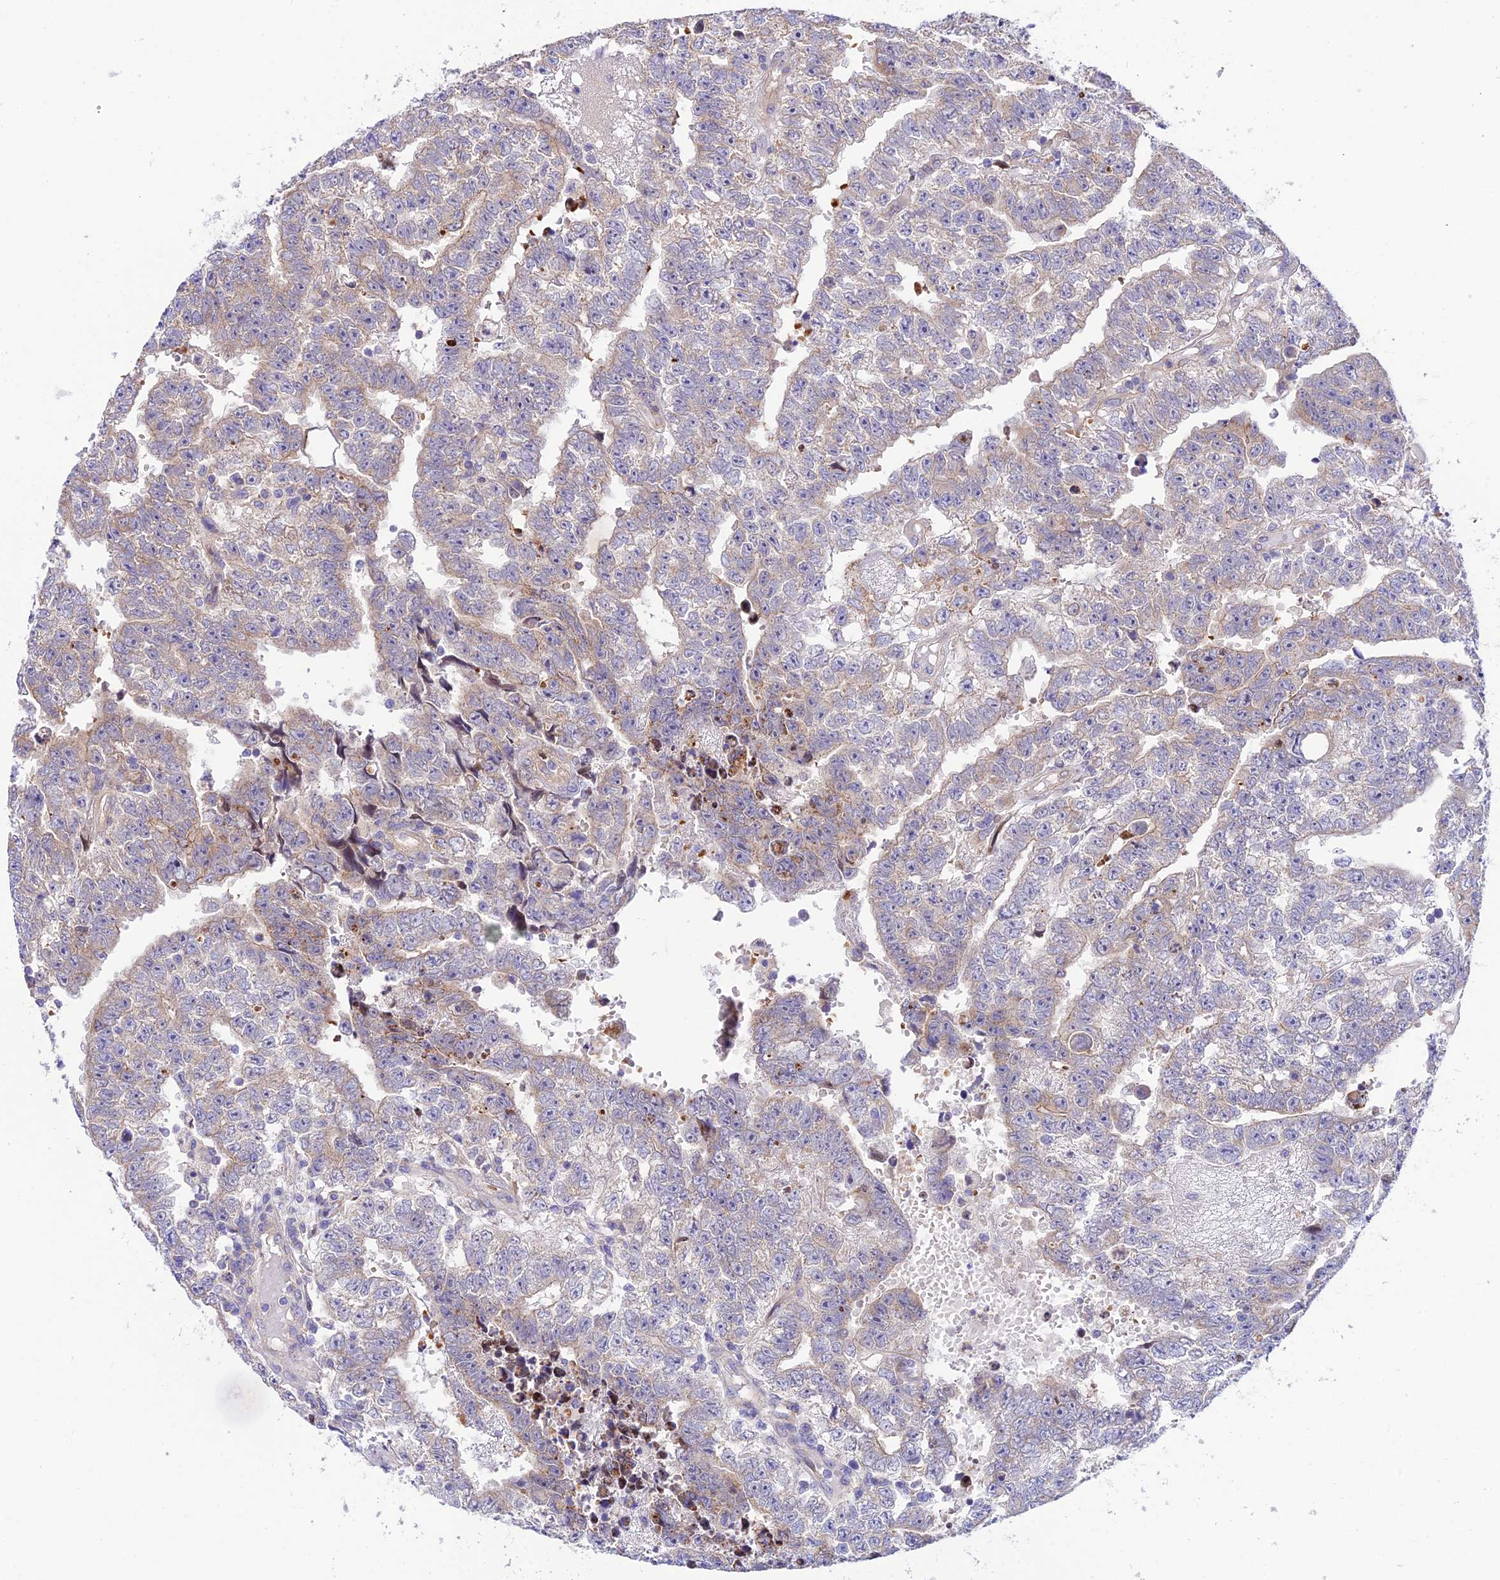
{"staining": {"intensity": "weak", "quantity": "<25%", "location": "cytoplasmic/membranous"}, "tissue": "testis cancer", "cell_type": "Tumor cells", "image_type": "cancer", "snomed": [{"axis": "morphology", "description": "Carcinoma, Embryonal, NOS"}, {"axis": "topography", "description": "Testis"}], "caption": "High magnification brightfield microscopy of testis cancer stained with DAB (brown) and counterstained with hematoxylin (blue): tumor cells show no significant positivity.", "gene": "TRIM43B", "patient": {"sex": "male", "age": 25}}